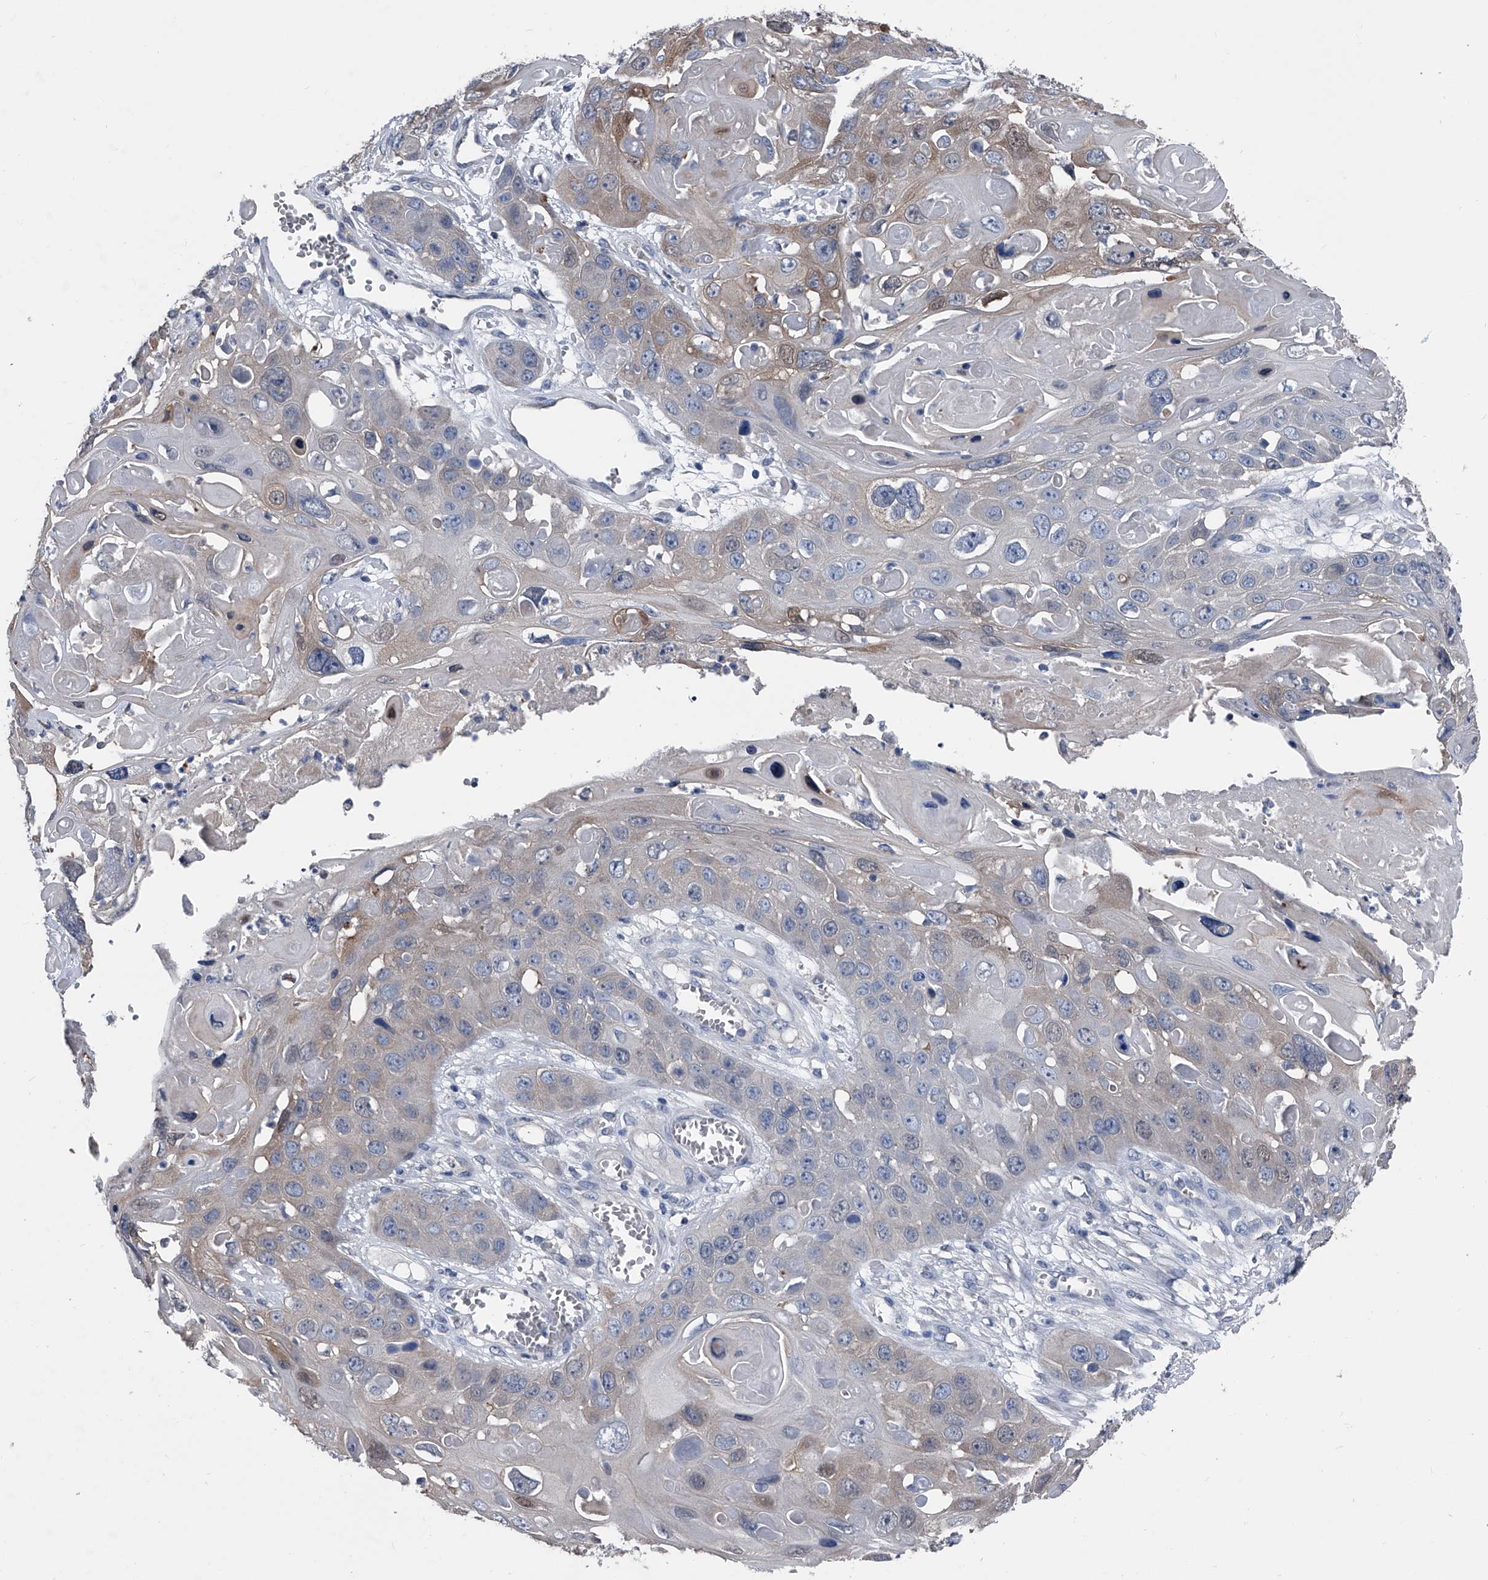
{"staining": {"intensity": "weak", "quantity": "<25%", "location": "cytoplasmic/membranous,nuclear"}, "tissue": "skin cancer", "cell_type": "Tumor cells", "image_type": "cancer", "snomed": [{"axis": "morphology", "description": "Squamous cell carcinoma, NOS"}, {"axis": "topography", "description": "Skin"}], "caption": "Protein analysis of skin cancer reveals no significant staining in tumor cells. The staining is performed using DAB (3,3'-diaminobenzidine) brown chromogen with nuclei counter-stained in using hematoxylin.", "gene": "KIF13A", "patient": {"sex": "male", "age": 55}}